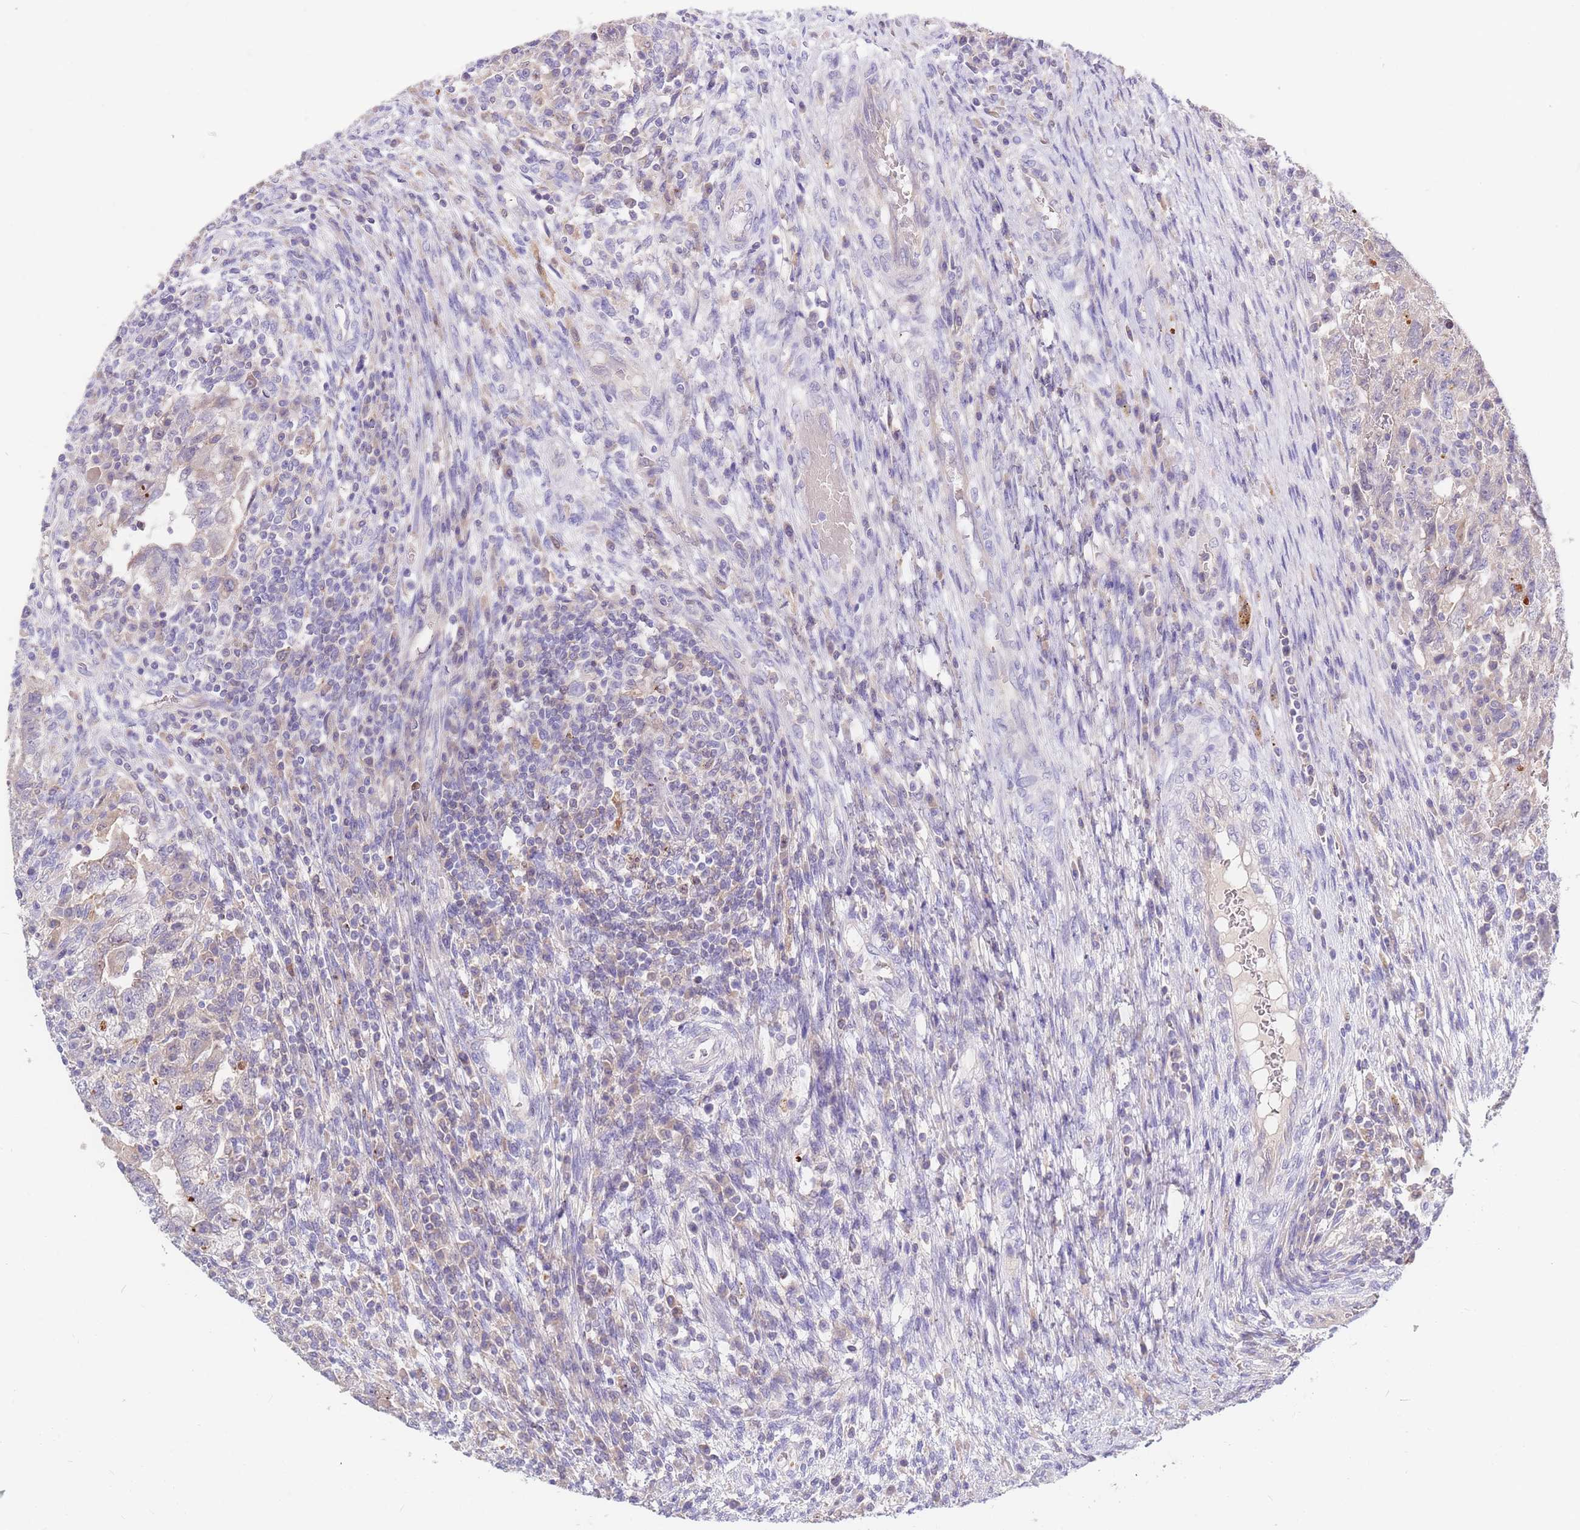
{"staining": {"intensity": "negative", "quantity": "none", "location": "none"}, "tissue": "testis cancer", "cell_type": "Tumor cells", "image_type": "cancer", "snomed": [{"axis": "morphology", "description": "Carcinoma, Embryonal, NOS"}, {"axis": "topography", "description": "Testis"}], "caption": "Testis embryonal carcinoma was stained to show a protein in brown. There is no significant staining in tumor cells. The staining is performed using DAB (3,3'-diaminobenzidine) brown chromogen with nuclei counter-stained in using hematoxylin.", "gene": "BORCS5", "patient": {"sex": "male", "age": 26}}